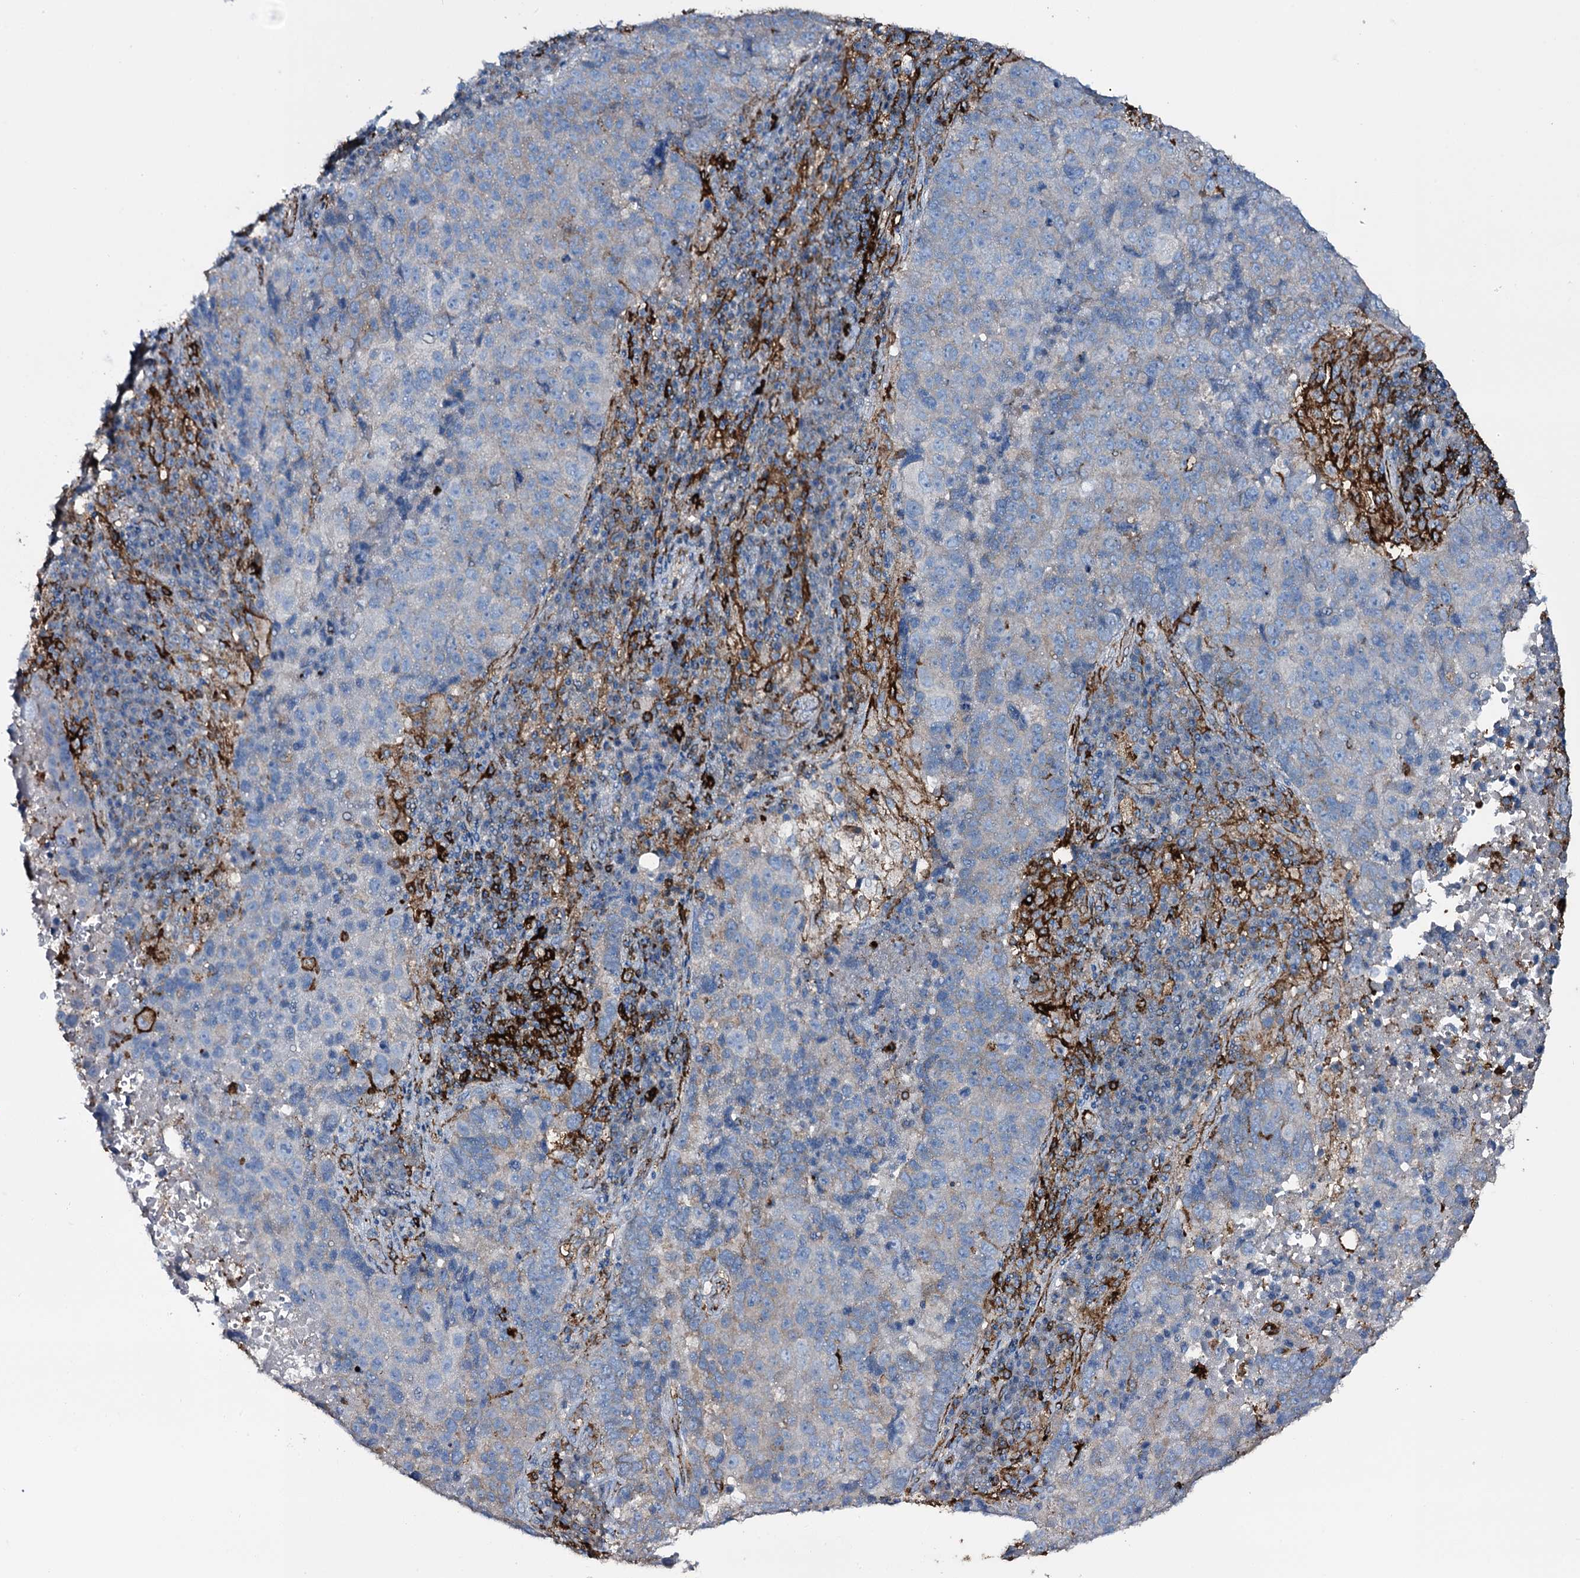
{"staining": {"intensity": "weak", "quantity": "<25%", "location": "cytoplasmic/membranous"}, "tissue": "lung cancer", "cell_type": "Tumor cells", "image_type": "cancer", "snomed": [{"axis": "morphology", "description": "Squamous cell carcinoma, NOS"}, {"axis": "topography", "description": "Lung"}], "caption": "High magnification brightfield microscopy of lung cancer stained with DAB (3,3'-diaminobenzidine) (brown) and counterstained with hematoxylin (blue): tumor cells show no significant positivity. (IHC, brightfield microscopy, high magnification).", "gene": "OSBPL2", "patient": {"sex": "male", "age": 73}}